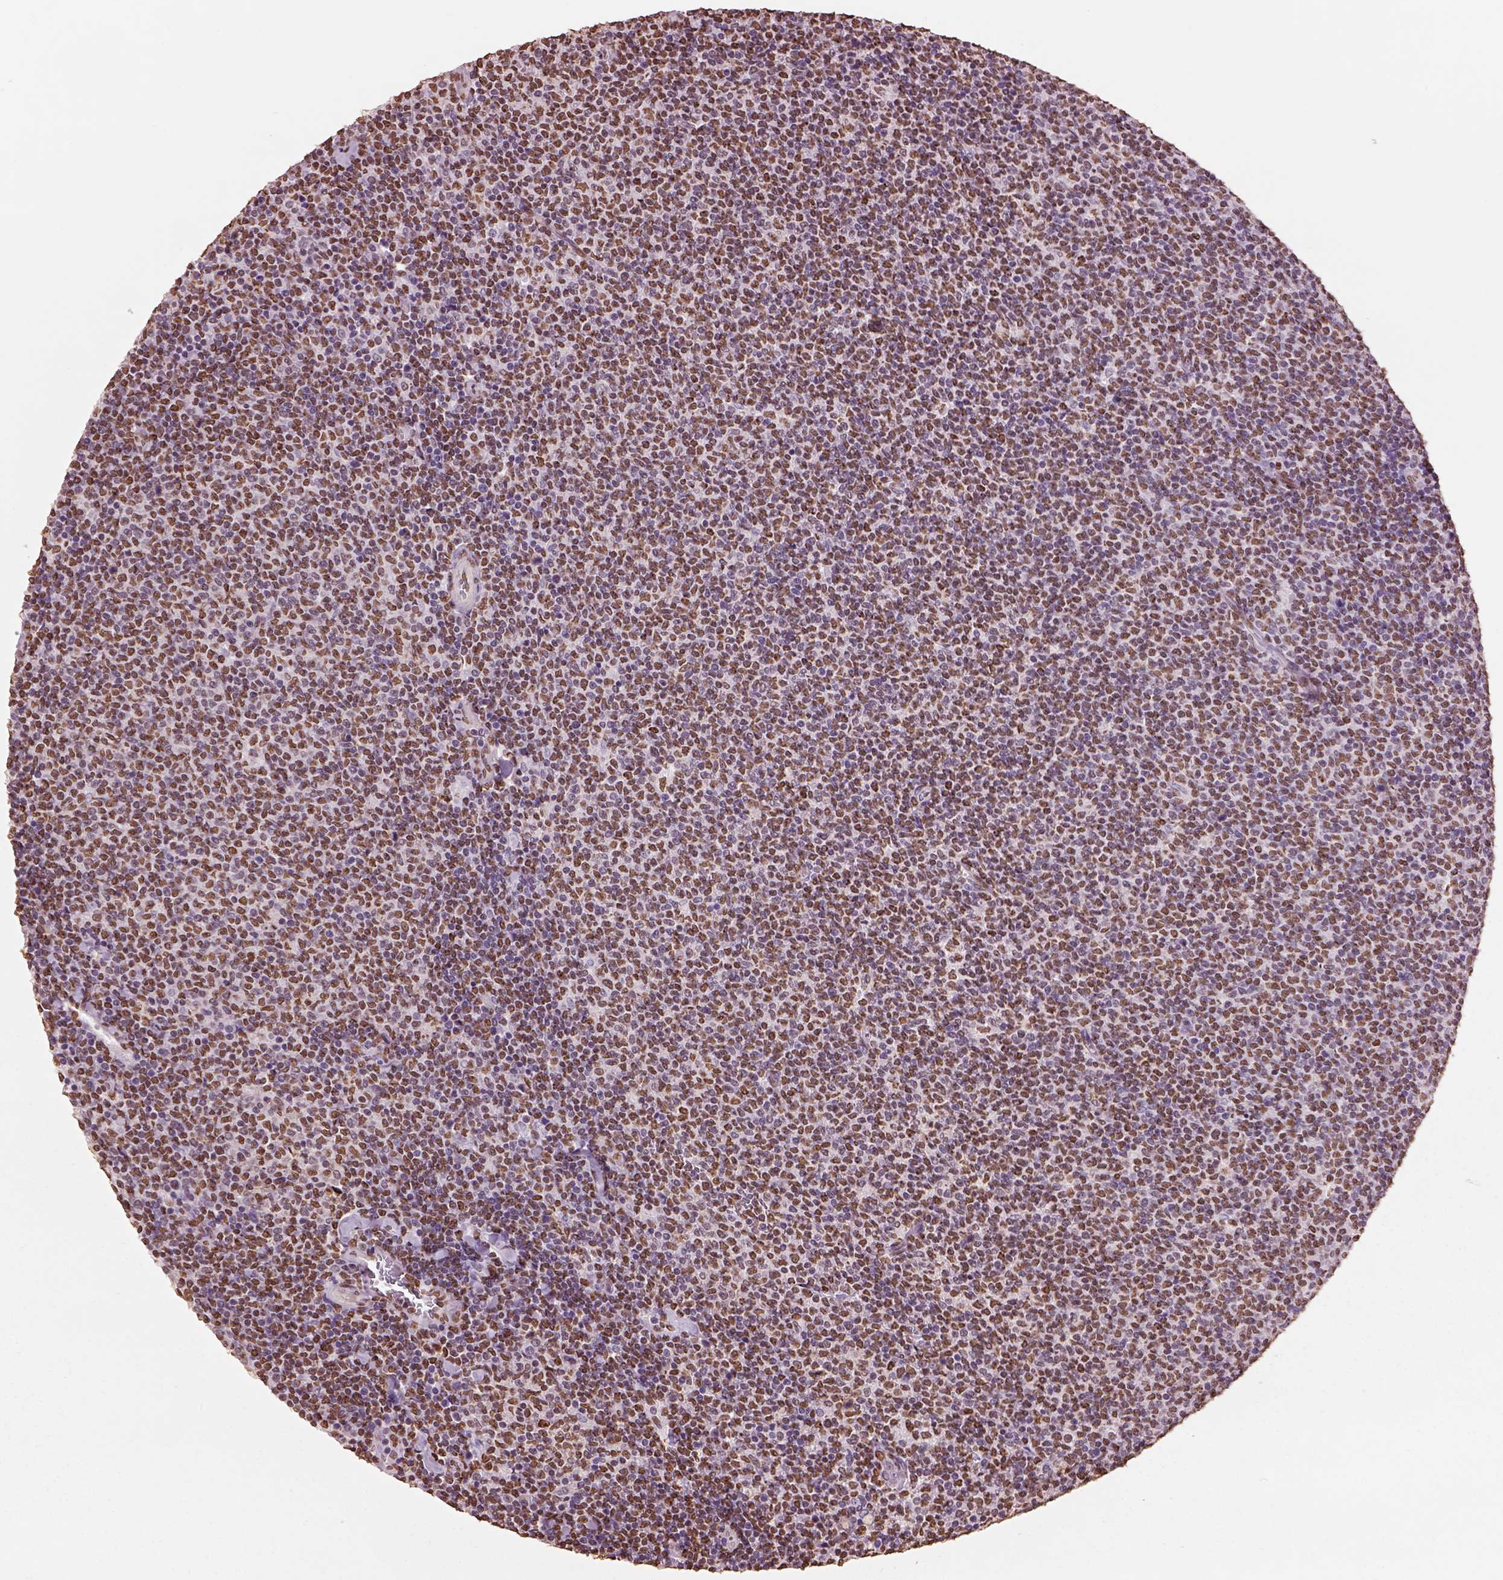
{"staining": {"intensity": "moderate", "quantity": ">75%", "location": "nuclear"}, "tissue": "lymphoma", "cell_type": "Tumor cells", "image_type": "cancer", "snomed": [{"axis": "morphology", "description": "Malignant lymphoma, non-Hodgkin's type, Low grade"}, {"axis": "topography", "description": "Lymph node"}], "caption": "Brown immunohistochemical staining in malignant lymphoma, non-Hodgkin's type (low-grade) shows moderate nuclear positivity in about >75% of tumor cells. Nuclei are stained in blue.", "gene": "DDX3X", "patient": {"sex": "male", "age": 52}}